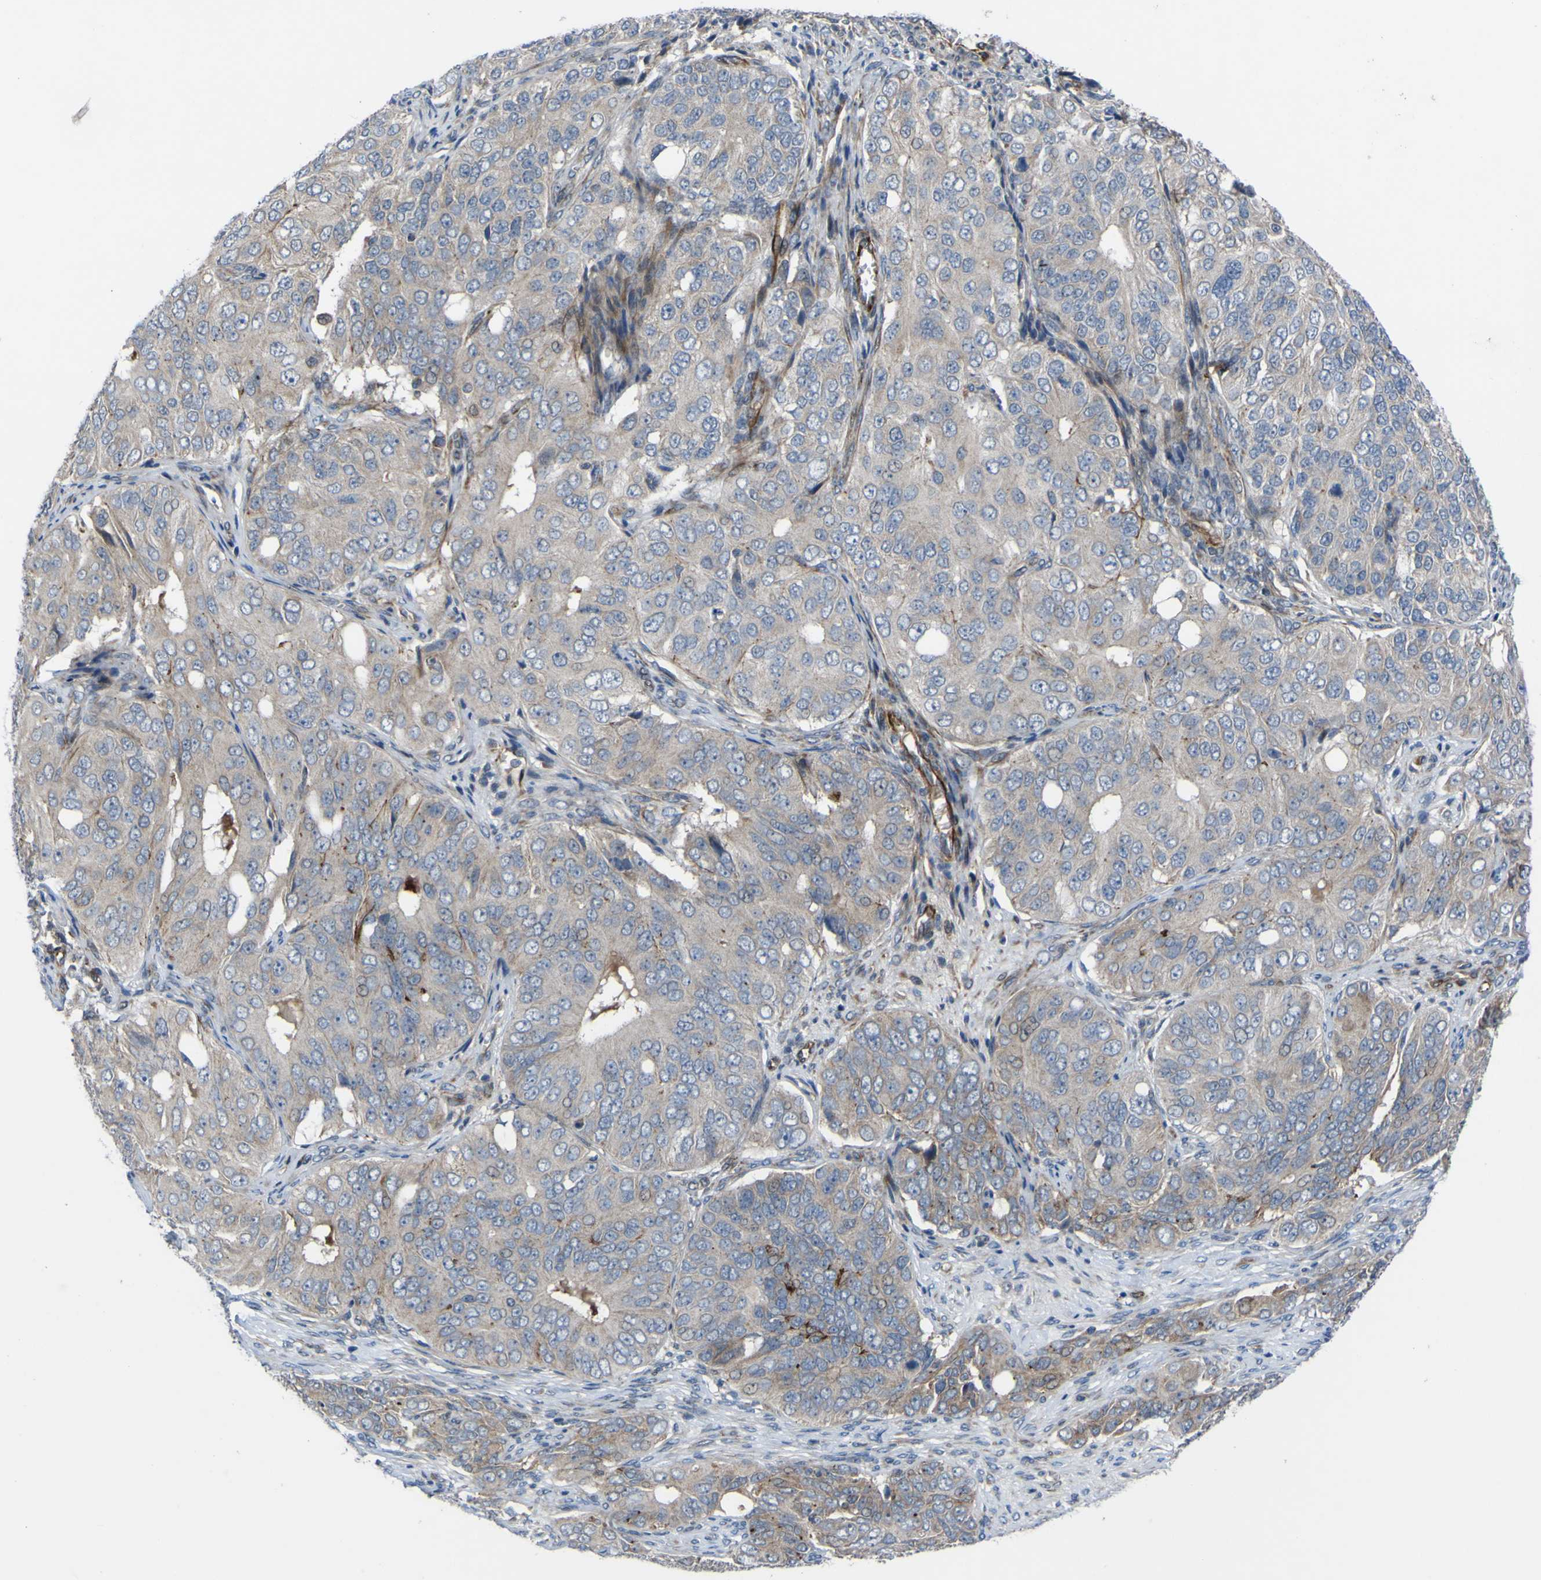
{"staining": {"intensity": "weak", "quantity": "<25%", "location": "cytoplasmic/membranous"}, "tissue": "ovarian cancer", "cell_type": "Tumor cells", "image_type": "cancer", "snomed": [{"axis": "morphology", "description": "Carcinoma, endometroid"}, {"axis": "topography", "description": "Ovary"}], "caption": "Immunohistochemistry of human ovarian cancer displays no positivity in tumor cells.", "gene": "GPLD1", "patient": {"sex": "female", "age": 51}}